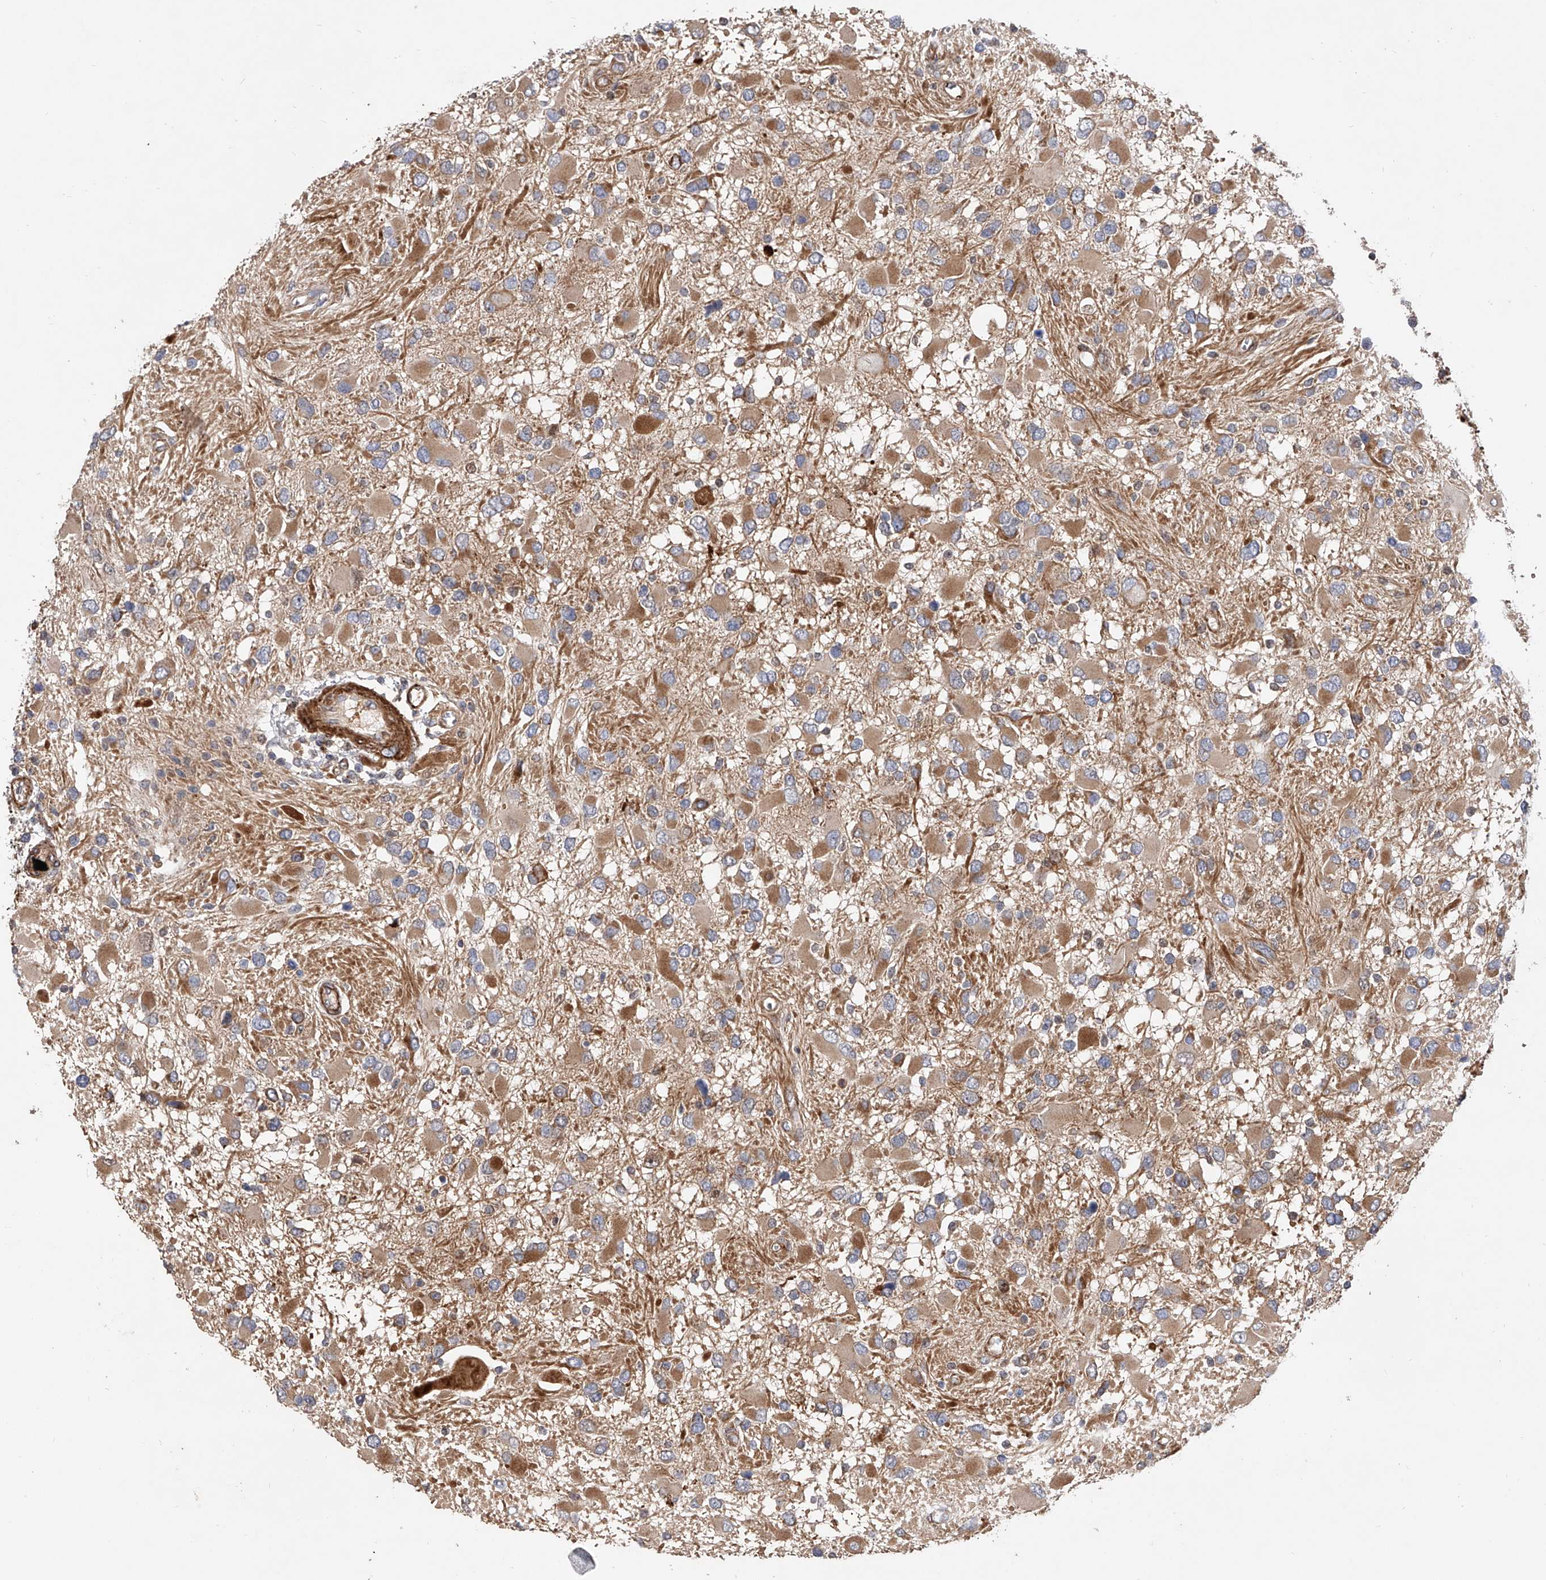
{"staining": {"intensity": "moderate", "quantity": "25%-75%", "location": "cytoplasmic/membranous"}, "tissue": "glioma", "cell_type": "Tumor cells", "image_type": "cancer", "snomed": [{"axis": "morphology", "description": "Glioma, malignant, High grade"}, {"axis": "topography", "description": "Brain"}], "caption": "Immunohistochemistry (IHC) micrograph of neoplastic tissue: glioma stained using immunohistochemistry reveals medium levels of moderate protein expression localized specifically in the cytoplasmic/membranous of tumor cells, appearing as a cytoplasmic/membranous brown color.", "gene": "PDSS2", "patient": {"sex": "male", "age": 53}}